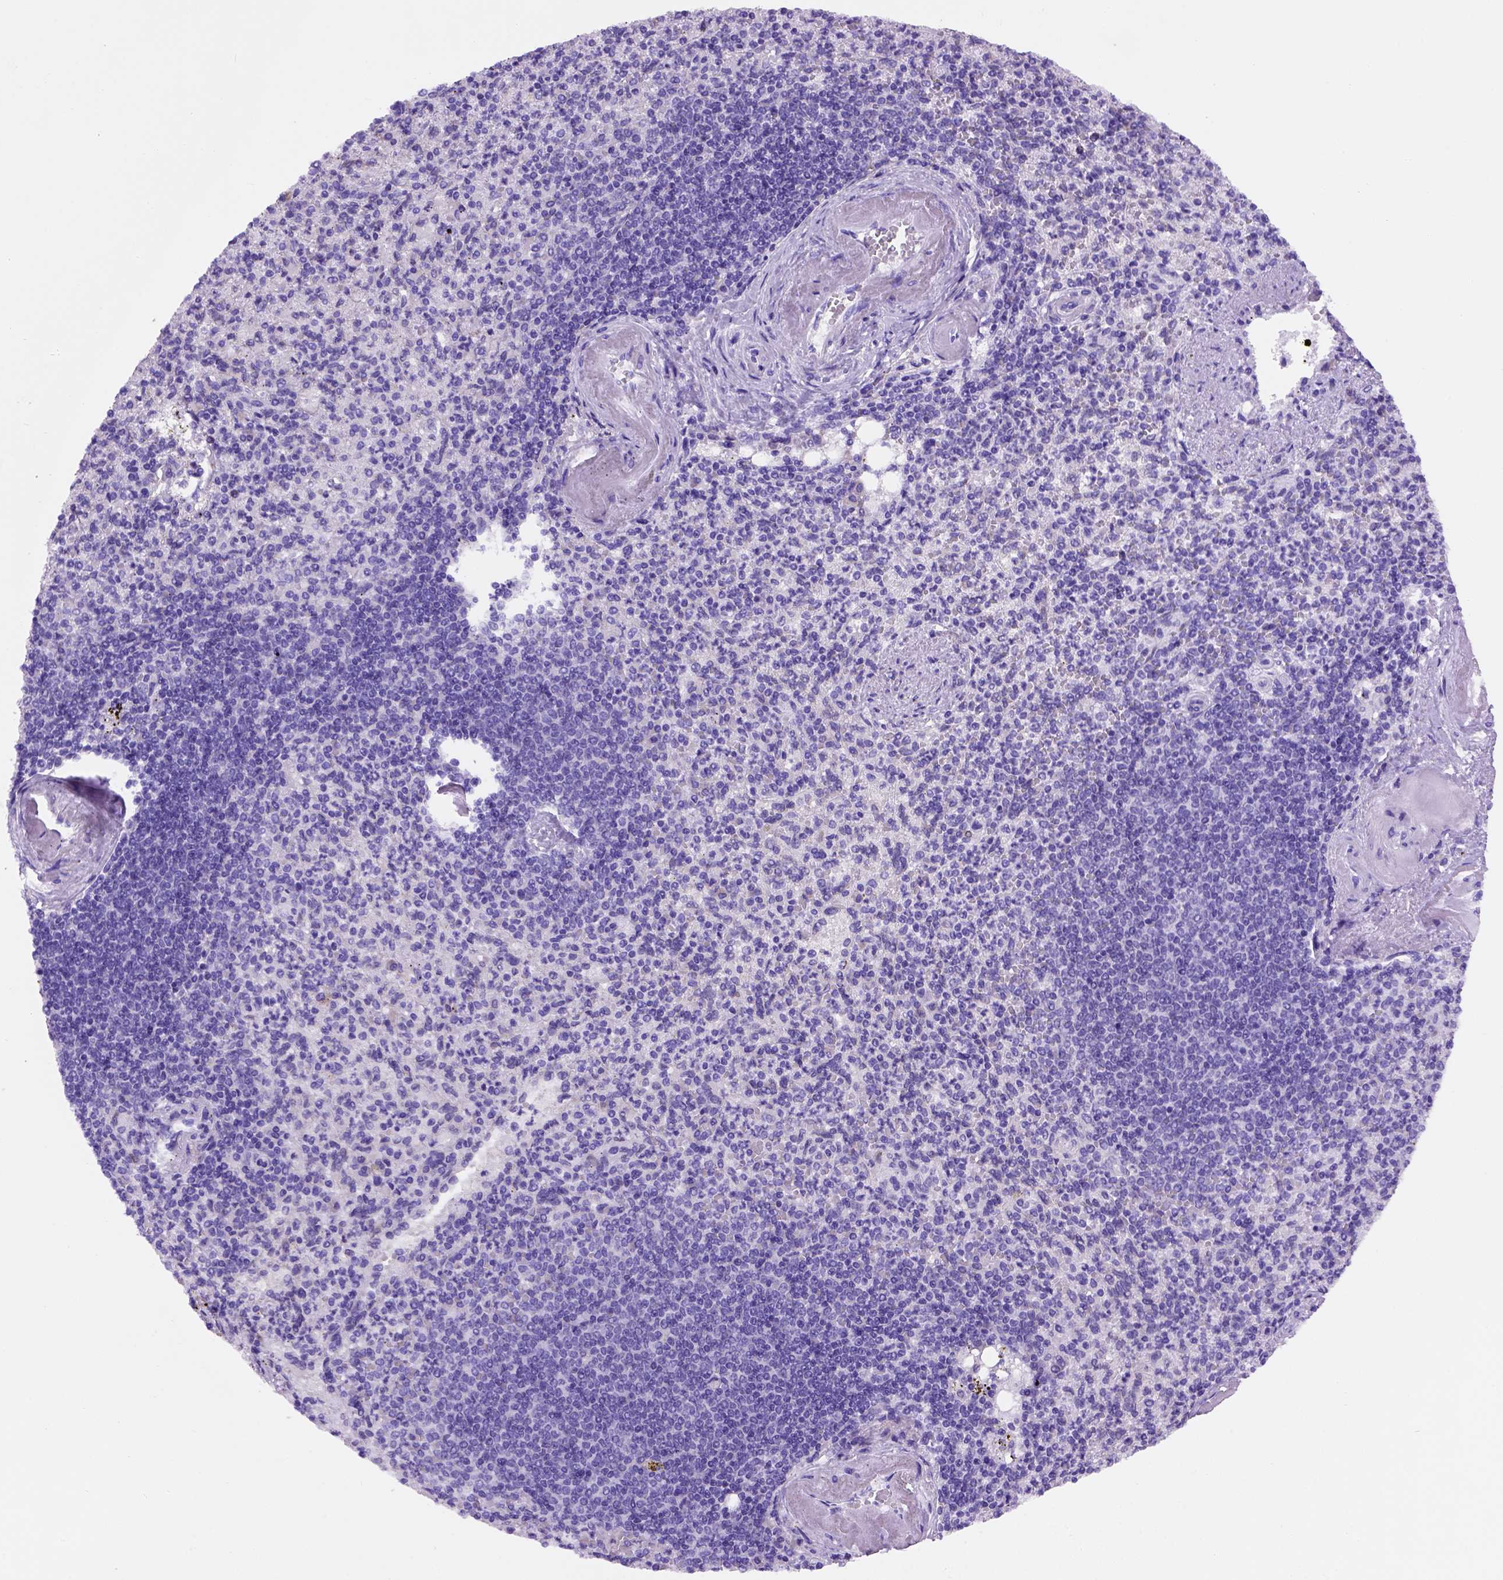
{"staining": {"intensity": "negative", "quantity": "none", "location": "none"}, "tissue": "spleen", "cell_type": "Cells in red pulp", "image_type": "normal", "snomed": [{"axis": "morphology", "description": "Normal tissue, NOS"}, {"axis": "topography", "description": "Spleen"}], "caption": "An IHC photomicrograph of benign spleen is shown. There is no staining in cells in red pulp of spleen. (Brightfield microscopy of DAB IHC at high magnification).", "gene": "FAM81B", "patient": {"sex": "female", "age": 74}}